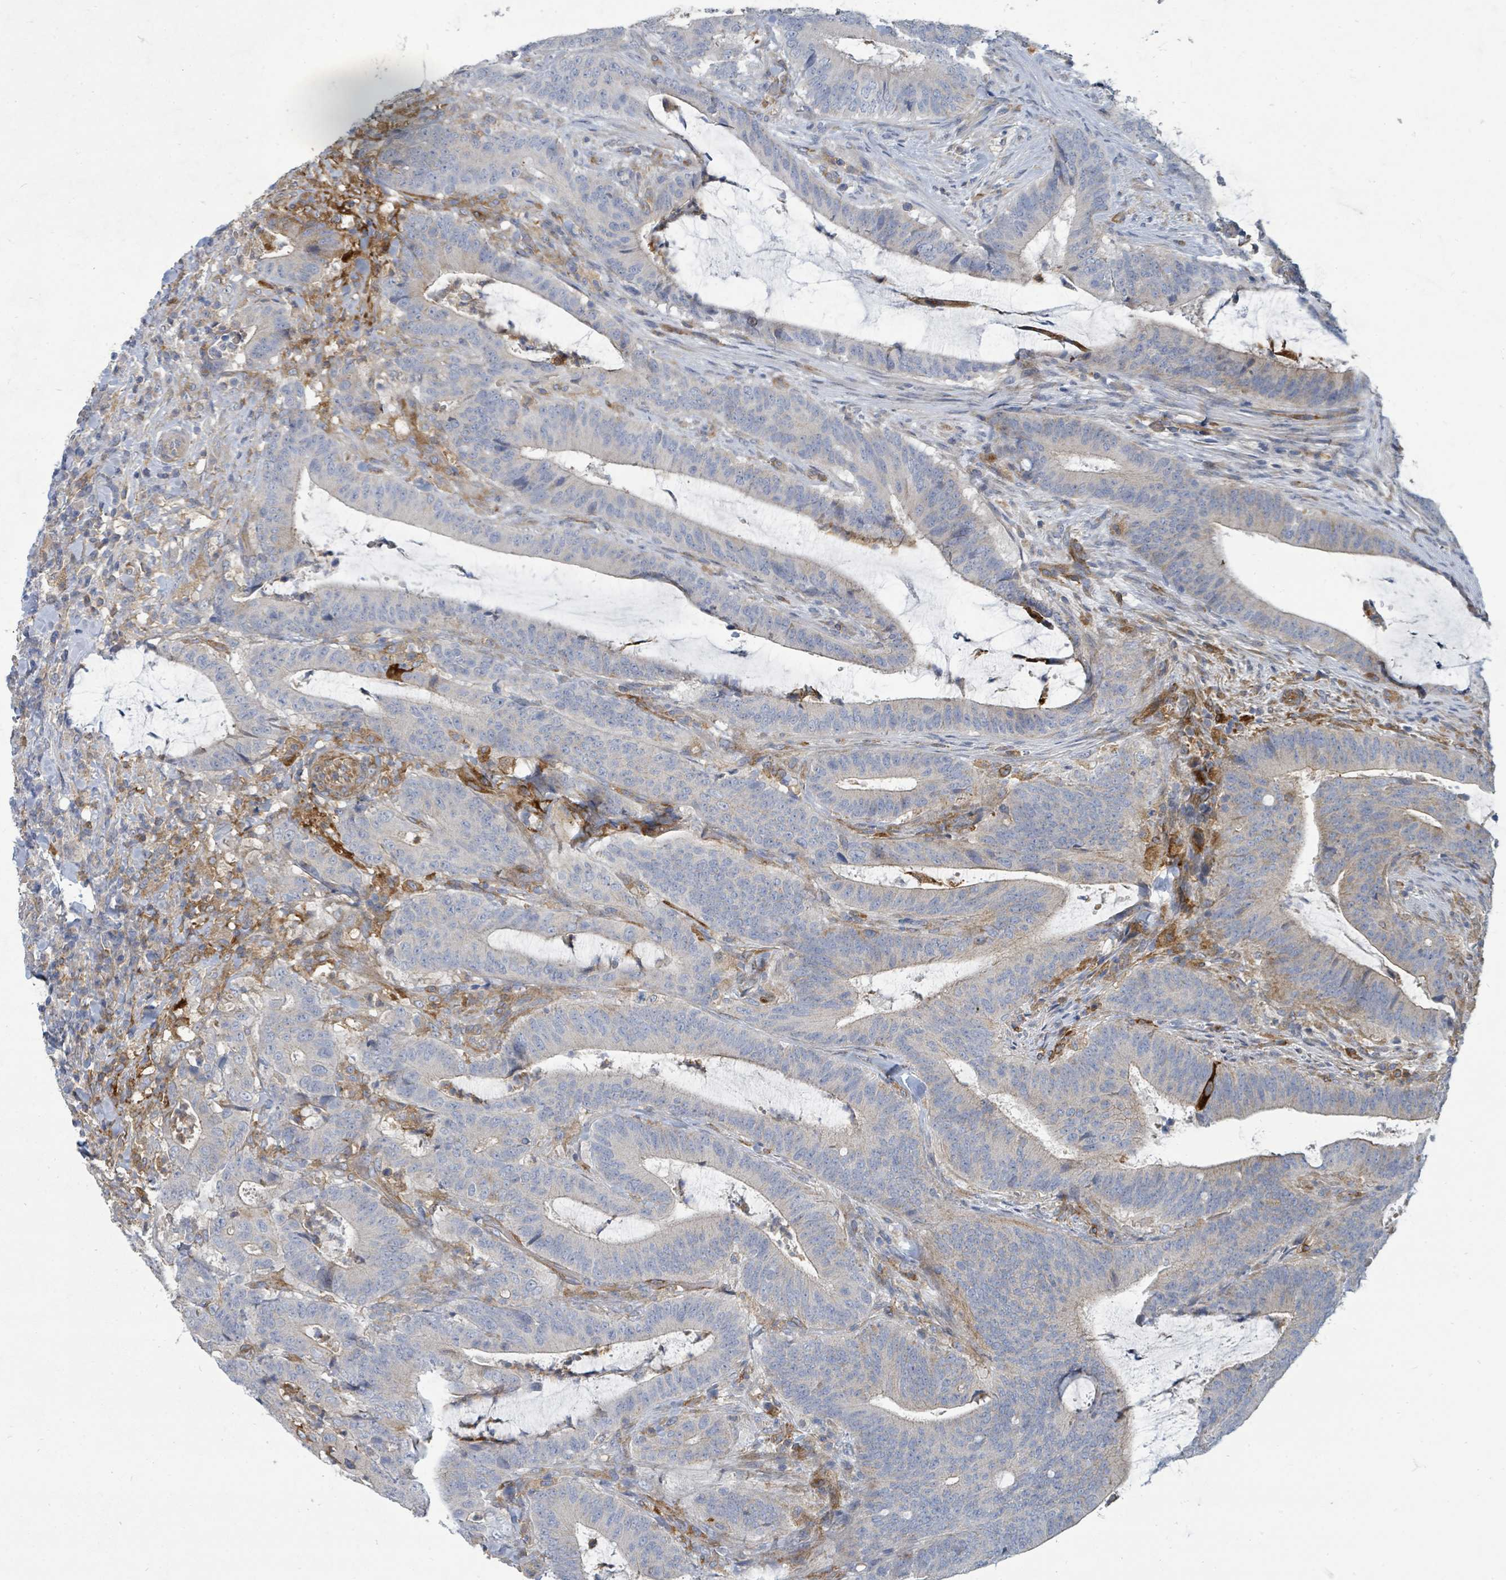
{"staining": {"intensity": "weak", "quantity": "<25%", "location": "cytoplasmic/membranous"}, "tissue": "colorectal cancer", "cell_type": "Tumor cells", "image_type": "cancer", "snomed": [{"axis": "morphology", "description": "Adenocarcinoma, NOS"}, {"axis": "topography", "description": "Colon"}], "caption": "Tumor cells show no significant expression in colorectal cancer (adenocarcinoma).", "gene": "IFIT1", "patient": {"sex": "female", "age": 43}}